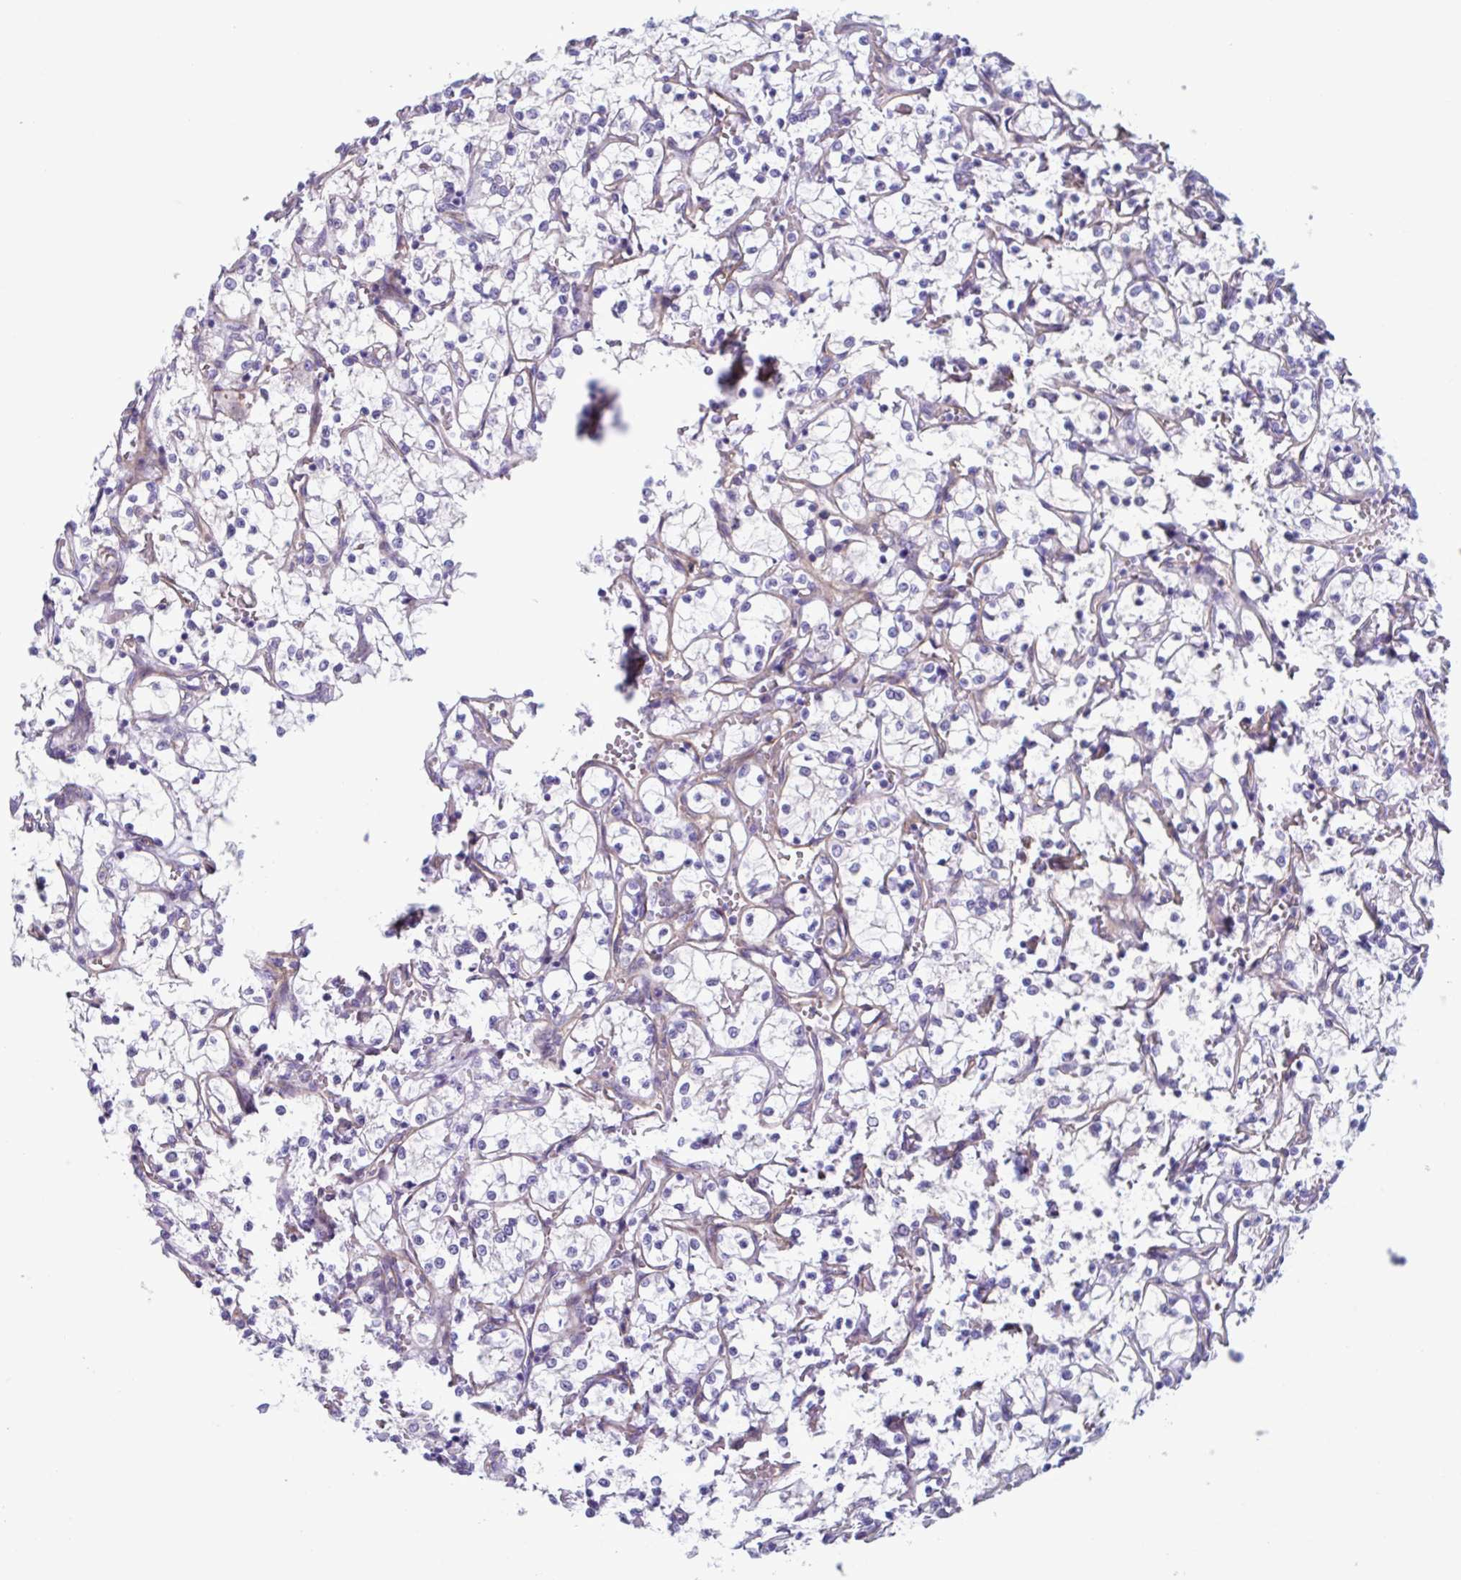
{"staining": {"intensity": "negative", "quantity": "none", "location": "none"}, "tissue": "renal cancer", "cell_type": "Tumor cells", "image_type": "cancer", "snomed": [{"axis": "morphology", "description": "Adenocarcinoma, NOS"}, {"axis": "topography", "description": "Kidney"}], "caption": "Immunohistochemistry (IHC) histopathology image of human renal adenocarcinoma stained for a protein (brown), which displays no staining in tumor cells. Brightfield microscopy of immunohistochemistry (IHC) stained with DAB (brown) and hematoxylin (blue), captured at high magnification.", "gene": "LPIN3", "patient": {"sex": "female", "age": 69}}